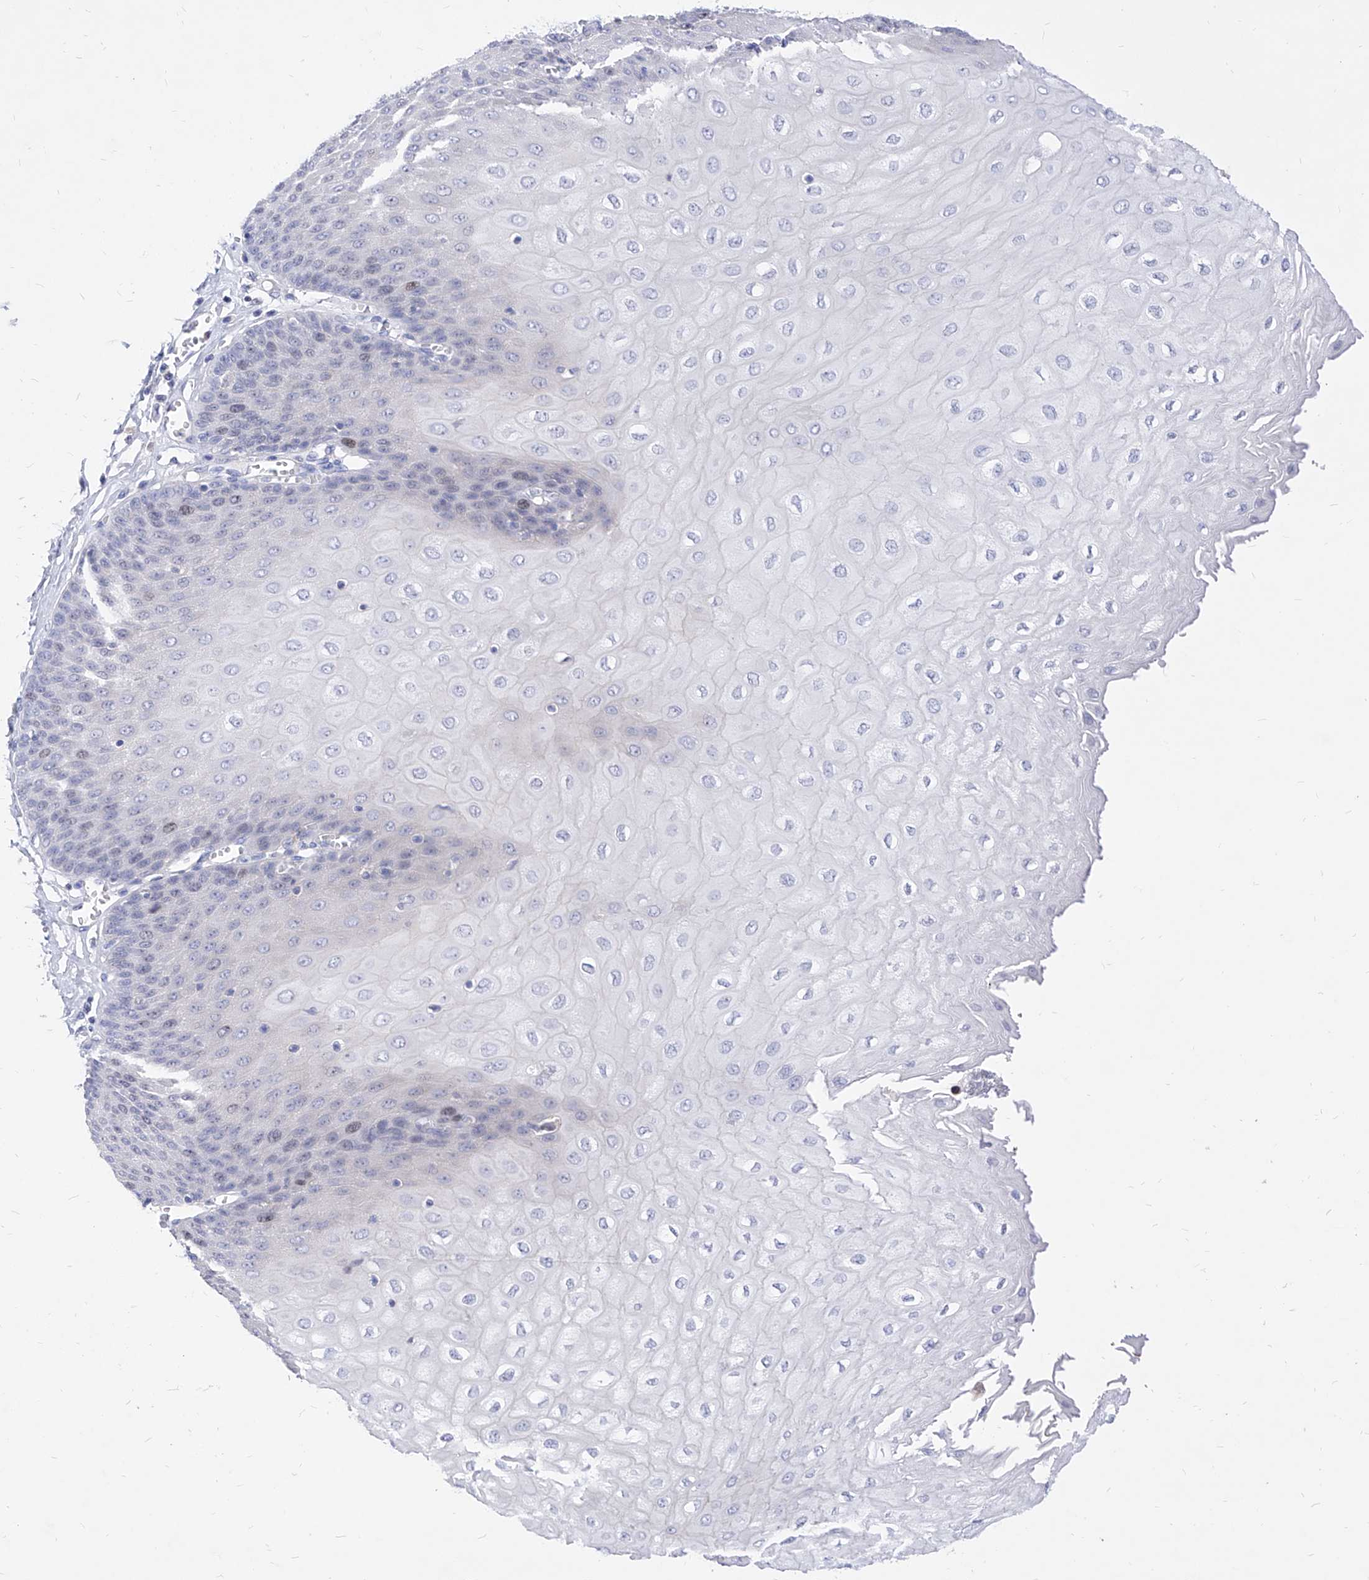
{"staining": {"intensity": "negative", "quantity": "none", "location": "none"}, "tissue": "esophagus", "cell_type": "Squamous epithelial cells", "image_type": "normal", "snomed": [{"axis": "morphology", "description": "Normal tissue, NOS"}, {"axis": "topography", "description": "Esophagus"}], "caption": "The immunohistochemistry (IHC) photomicrograph has no significant expression in squamous epithelial cells of esophagus.", "gene": "VAX1", "patient": {"sex": "male", "age": 60}}